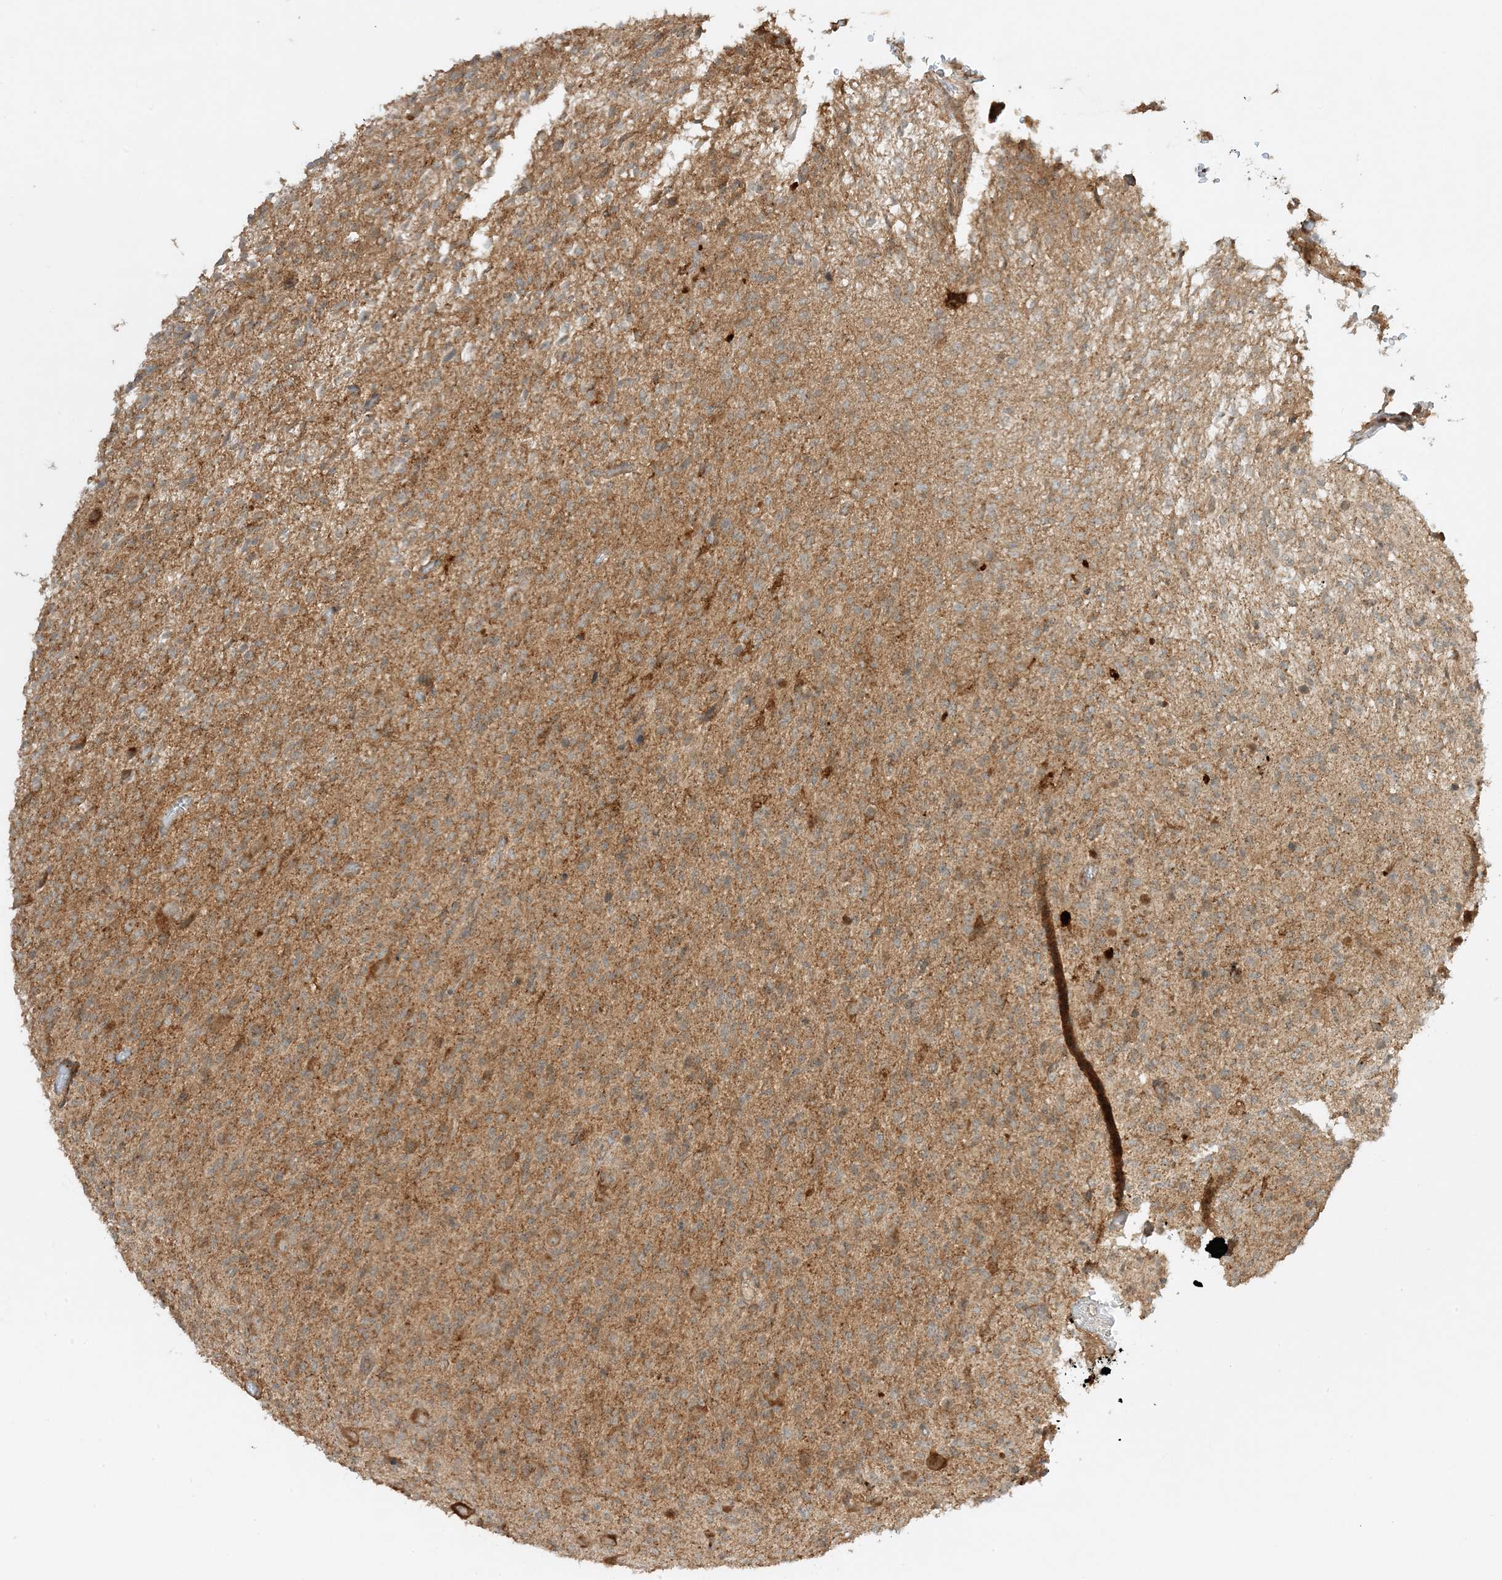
{"staining": {"intensity": "weak", "quantity": ">75%", "location": "cytoplasmic/membranous"}, "tissue": "glioma", "cell_type": "Tumor cells", "image_type": "cancer", "snomed": [{"axis": "morphology", "description": "Glioma, malignant, High grade"}, {"axis": "topography", "description": "Brain"}], "caption": "Human glioma stained for a protein (brown) reveals weak cytoplasmic/membranous positive expression in approximately >75% of tumor cells.", "gene": "XRN1", "patient": {"sex": "female", "age": 57}}